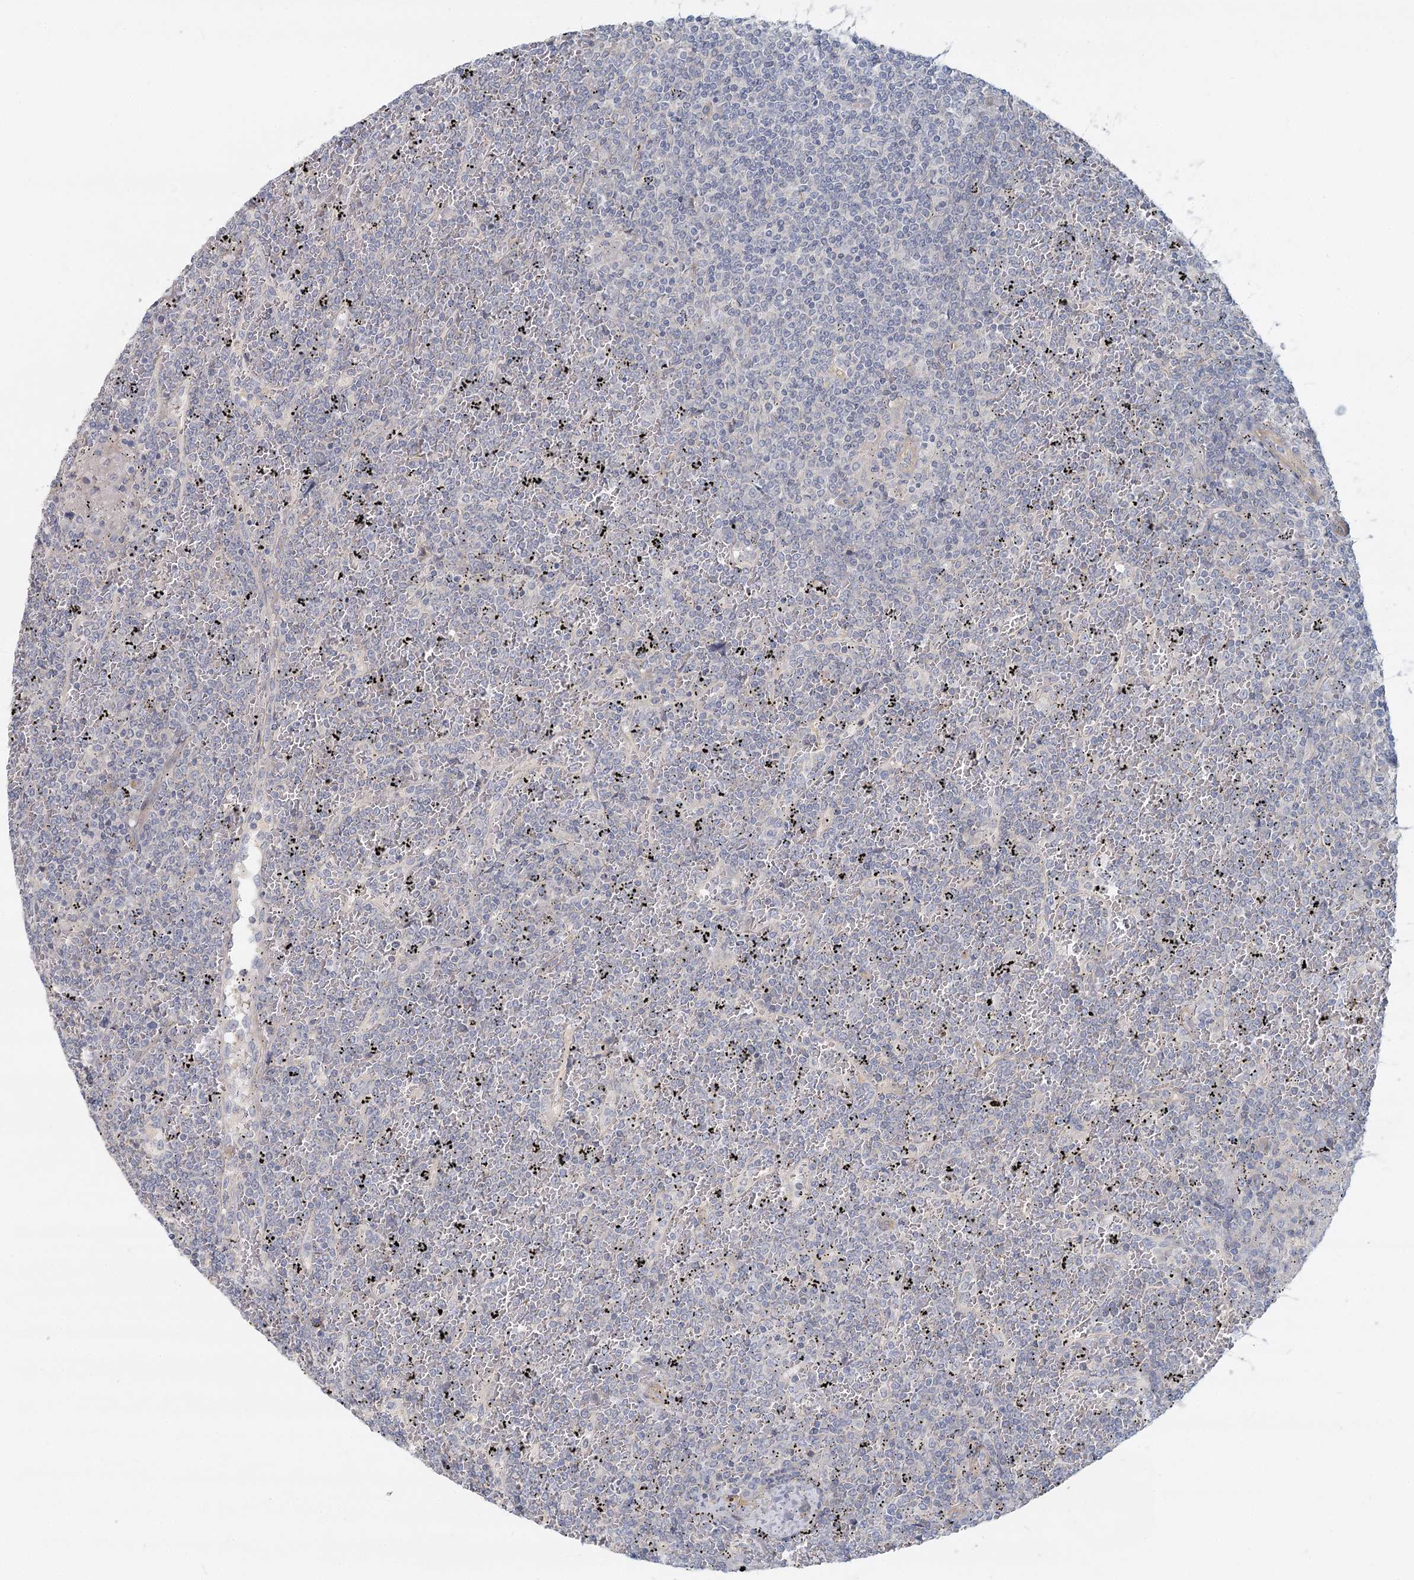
{"staining": {"intensity": "negative", "quantity": "none", "location": "none"}, "tissue": "lymphoma", "cell_type": "Tumor cells", "image_type": "cancer", "snomed": [{"axis": "morphology", "description": "Malignant lymphoma, non-Hodgkin's type, Low grade"}, {"axis": "topography", "description": "Spleen"}], "caption": "Tumor cells are negative for protein expression in human lymphoma. (Brightfield microscopy of DAB (3,3'-diaminobenzidine) IHC at high magnification).", "gene": "DNMBP", "patient": {"sex": "female", "age": 19}}